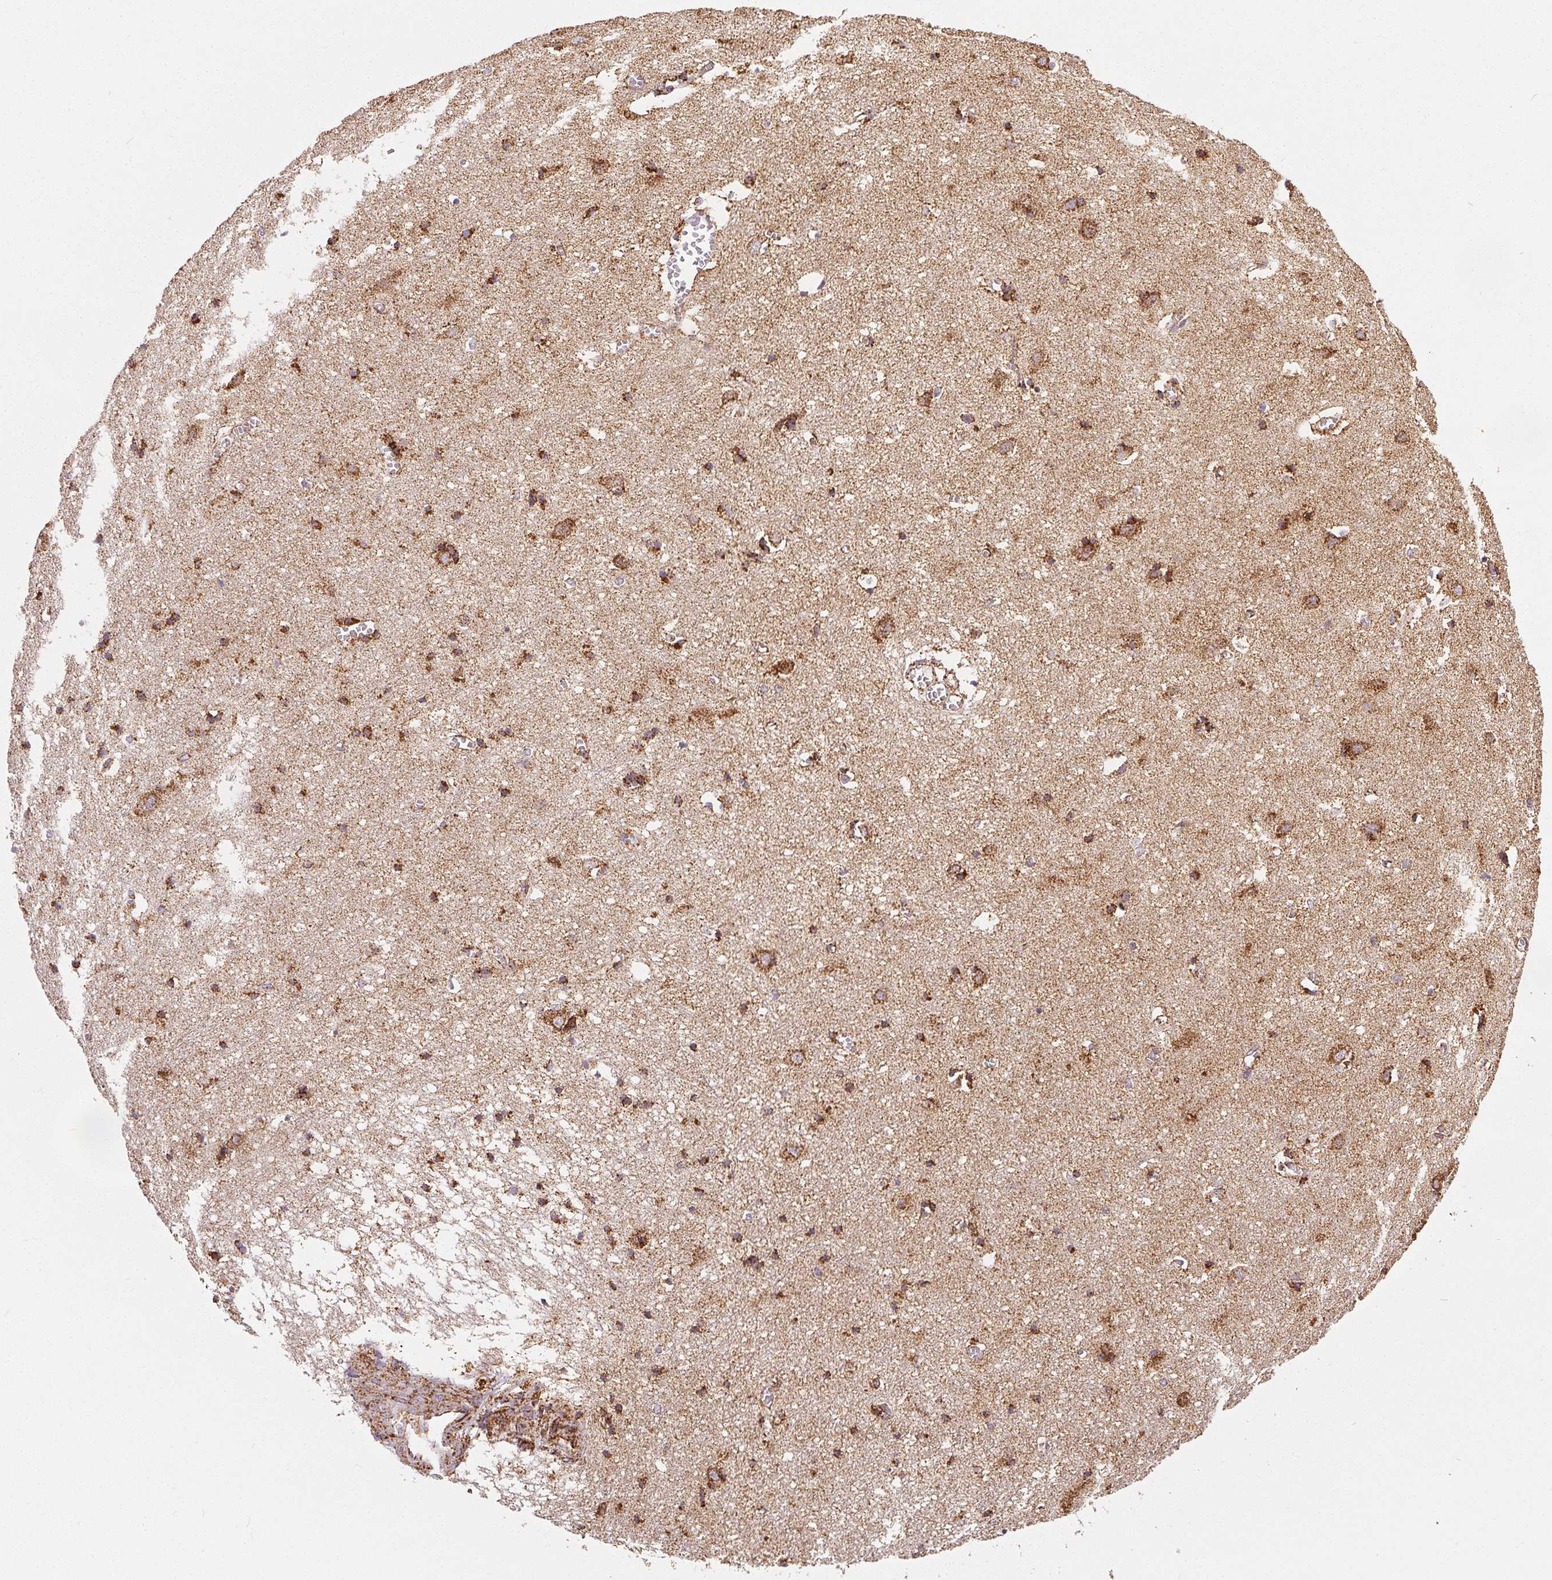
{"staining": {"intensity": "moderate", "quantity": "25%-75%", "location": "cytoplasmic/membranous"}, "tissue": "cerebral cortex", "cell_type": "Endothelial cells", "image_type": "normal", "snomed": [{"axis": "morphology", "description": "Normal tissue, NOS"}, {"axis": "topography", "description": "Cerebral cortex"}], "caption": "Protein staining shows moderate cytoplasmic/membranous positivity in approximately 25%-75% of endothelial cells in benign cerebral cortex.", "gene": "SDHB", "patient": {"sex": "male", "age": 70}}